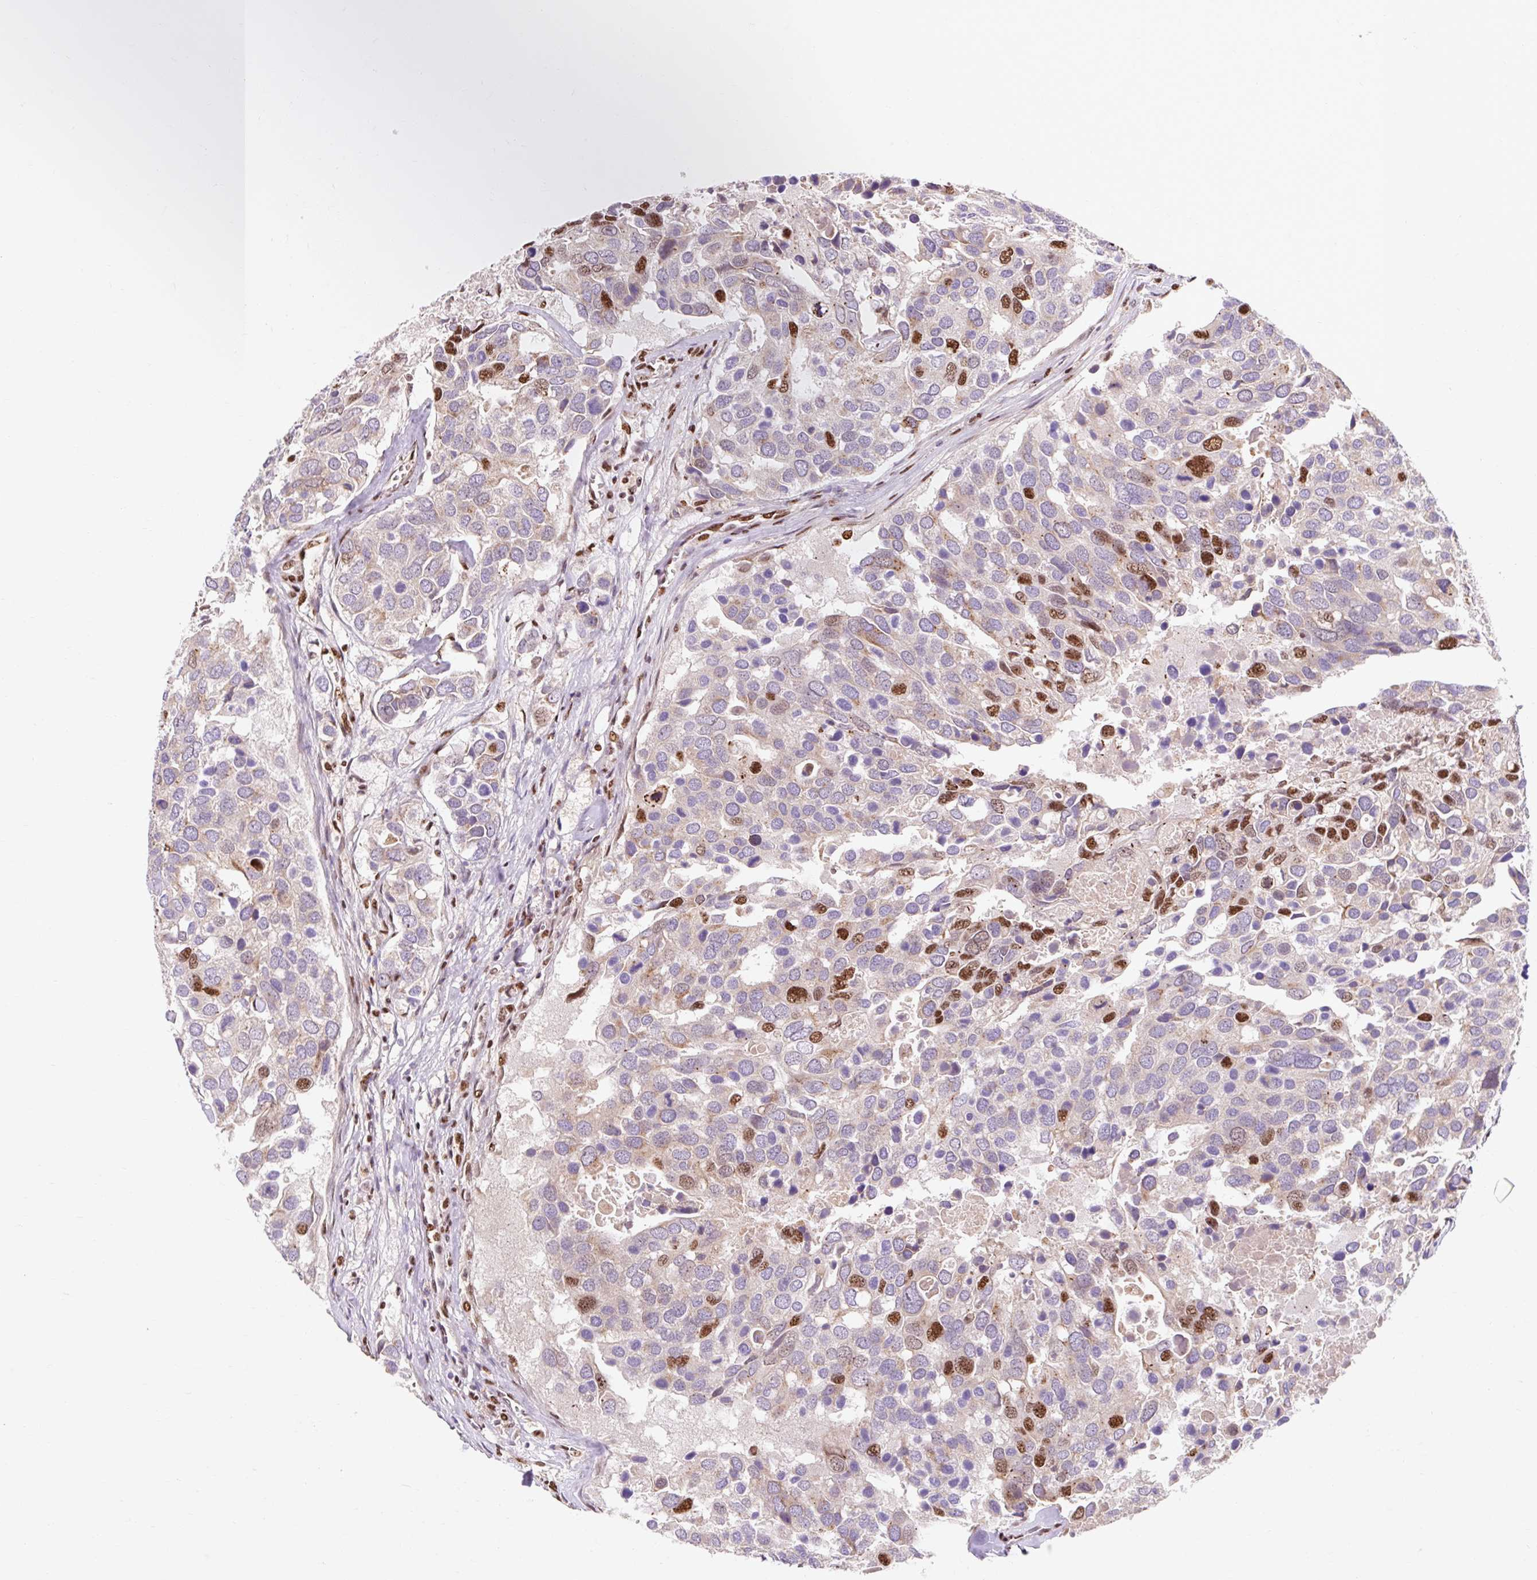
{"staining": {"intensity": "strong", "quantity": "25%-75%", "location": "nuclear"}, "tissue": "breast cancer", "cell_type": "Tumor cells", "image_type": "cancer", "snomed": [{"axis": "morphology", "description": "Duct carcinoma"}, {"axis": "topography", "description": "Breast"}], "caption": "Strong nuclear staining for a protein is seen in about 25%-75% of tumor cells of intraductal carcinoma (breast) using IHC.", "gene": "BICRA", "patient": {"sex": "female", "age": 83}}